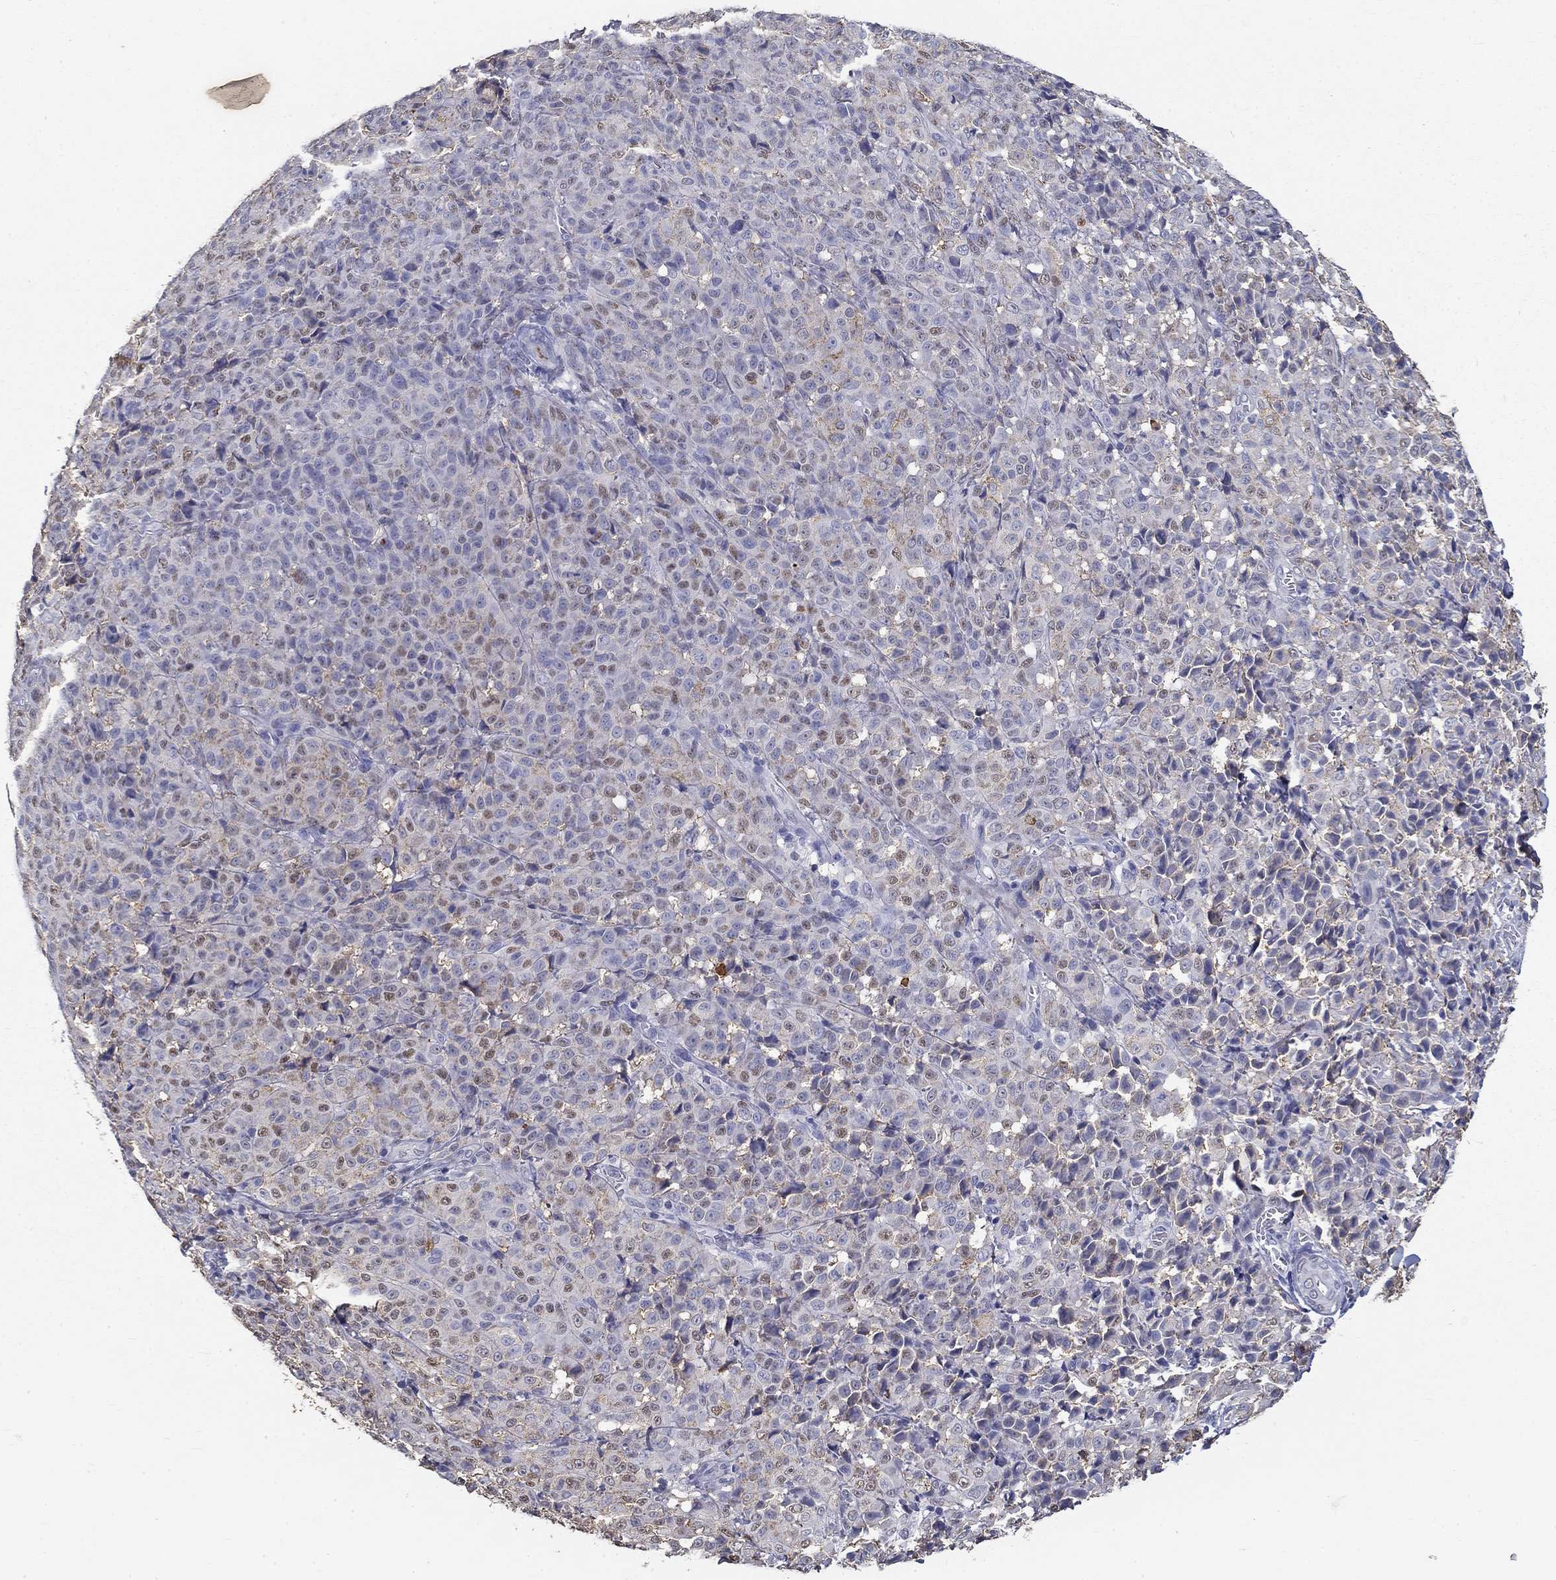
{"staining": {"intensity": "moderate", "quantity": "<25%", "location": "nuclear"}, "tissue": "melanoma", "cell_type": "Tumor cells", "image_type": "cancer", "snomed": [{"axis": "morphology", "description": "Malignant melanoma, NOS"}, {"axis": "topography", "description": "Skin"}], "caption": "Malignant melanoma stained for a protein reveals moderate nuclear positivity in tumor cells. The staining was performed using DAB (3,3'-diaminobenzidine) to visualize the protein expression in brown, while the nuclei were stained in blue with hematoxylin (Magnification: 20x).", "gene": "IGSF8", "patient": {"sex": "male", "age": 89}}